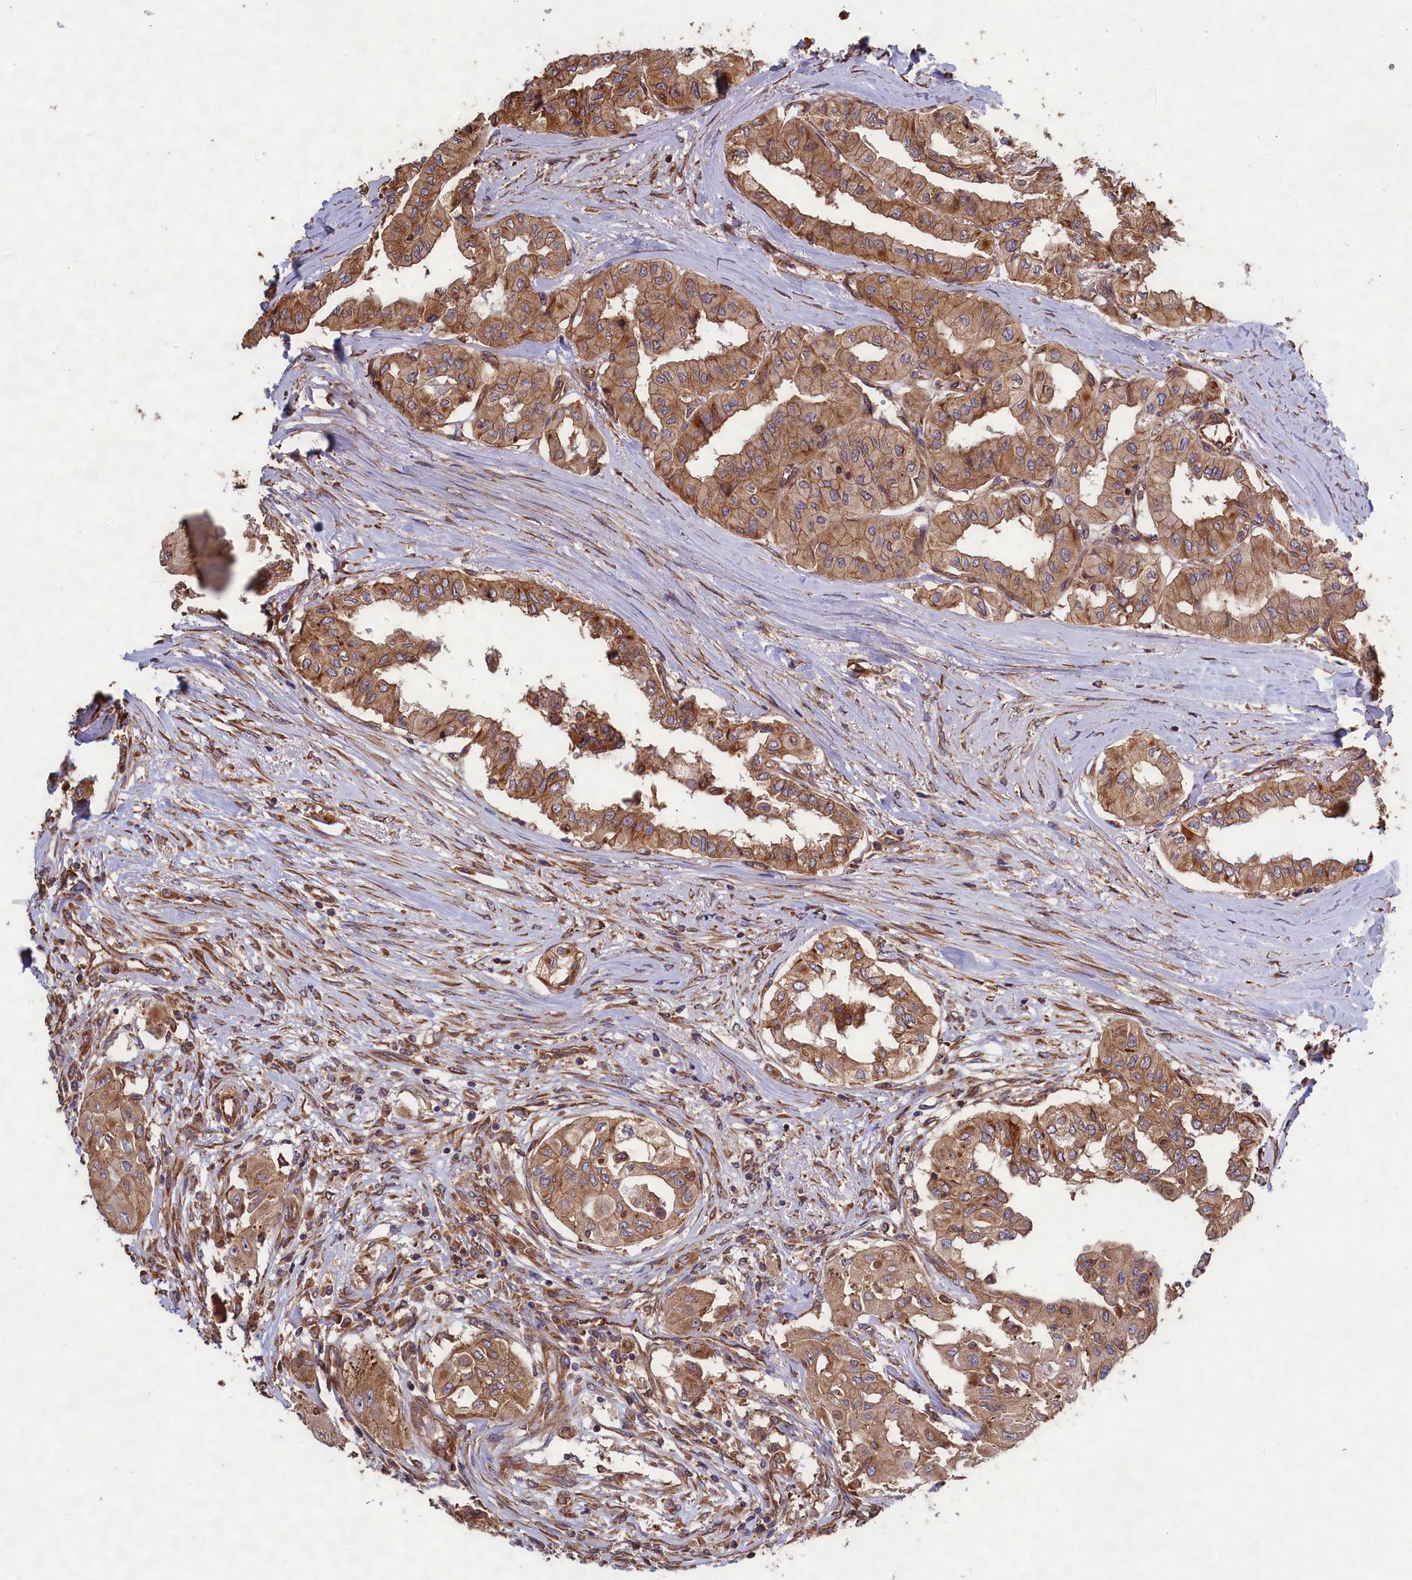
{"staining": {"intensity": "moderate", "quantity": ">75%", "location": "cytoplasmic/membranous"}, "tissue": "thyroid cancer", "cell_type": "Tumor cells", "image_type": "cancer", "snomed": [{"axis": "morphology", "description": "Papillary adenocarcinoma, NOS"}, {"axis": "topography", "description": "Thyroid gland"}], "caption": "Protein expression by IHC reveals moderate cytoplasmic/membranous expression in about >75% of tumor cells in thyroid cancer. (Stains: DAB (3,3'-diaminobenzidine) in brown, nuclei in blue, Microscopy: brightfield microscopy at high magnification).", "gene": "CCDC124", "patient": {"sex": "female", "age": 59}}